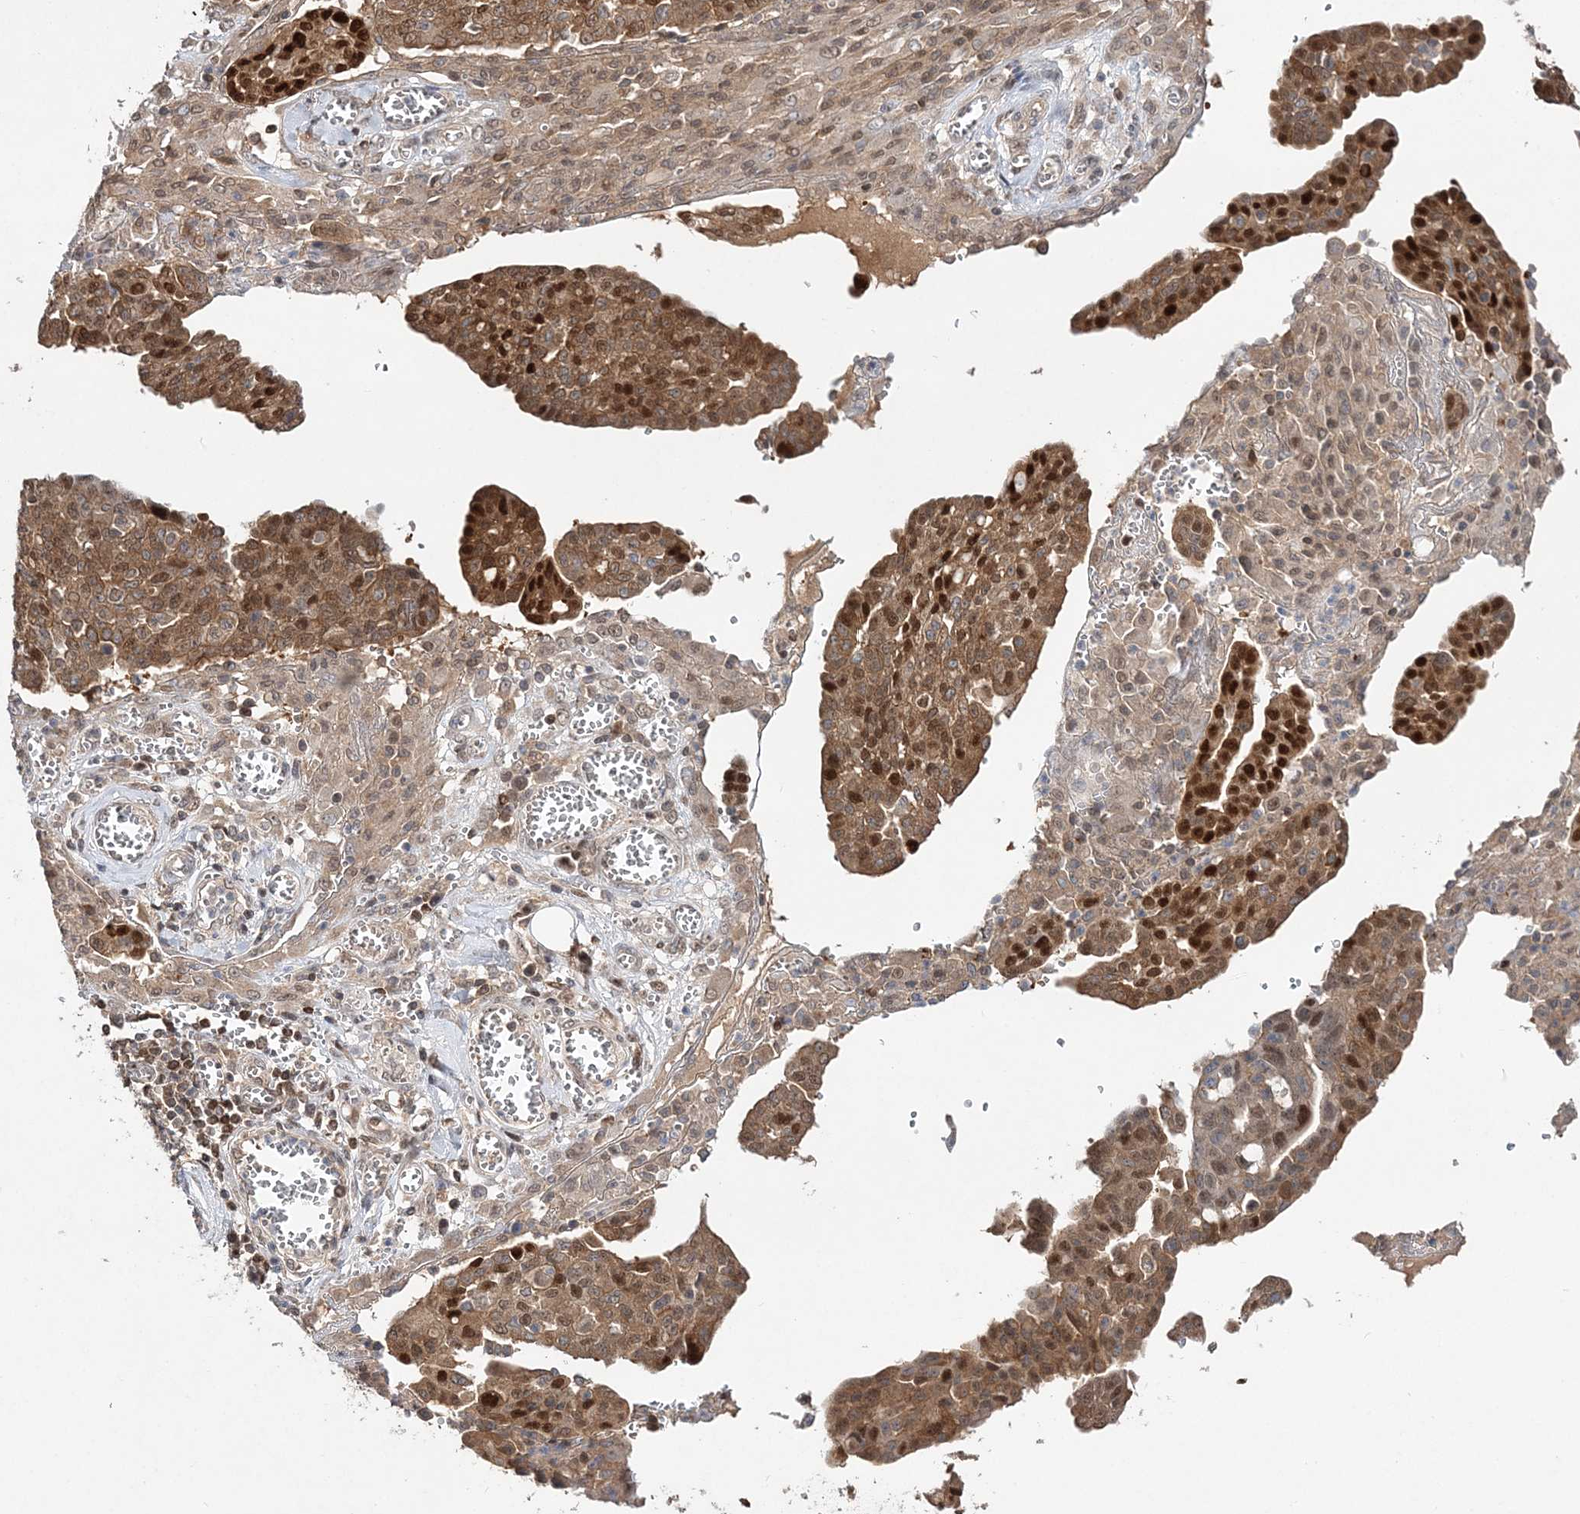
{"staining": {"intensity": "strong", "quantity": ">75%", "location": "cytoplasmic/membranous,nuclear"}, "tissue": "ovarian cancer", "cell_type": "Tumor cells", "image_type": "cancer", "snomed": [{"axis": "morphology", "description": "Cystadenocarcinoma, serous, NOS"}, {"axis": "topography", "description": "Soft tissue"}, {"axis": "topography", "description": "Ovary"}], "caption": "IHC staining of serous cystadenocarcinoma (ovarian), which displays high levels of strong cytoplasmic/membranous and nuclear positivity in approximately >75% of tumor cells indicating strong cytoplasmic/membranous and nuclear protein staining. The staining was performed using DAB (brown) for protein detection and nuclei were counterstained in hematoxylin (blue).", "gene": "NIF3L1", "patient": {"sex": "female", "age": 57}}